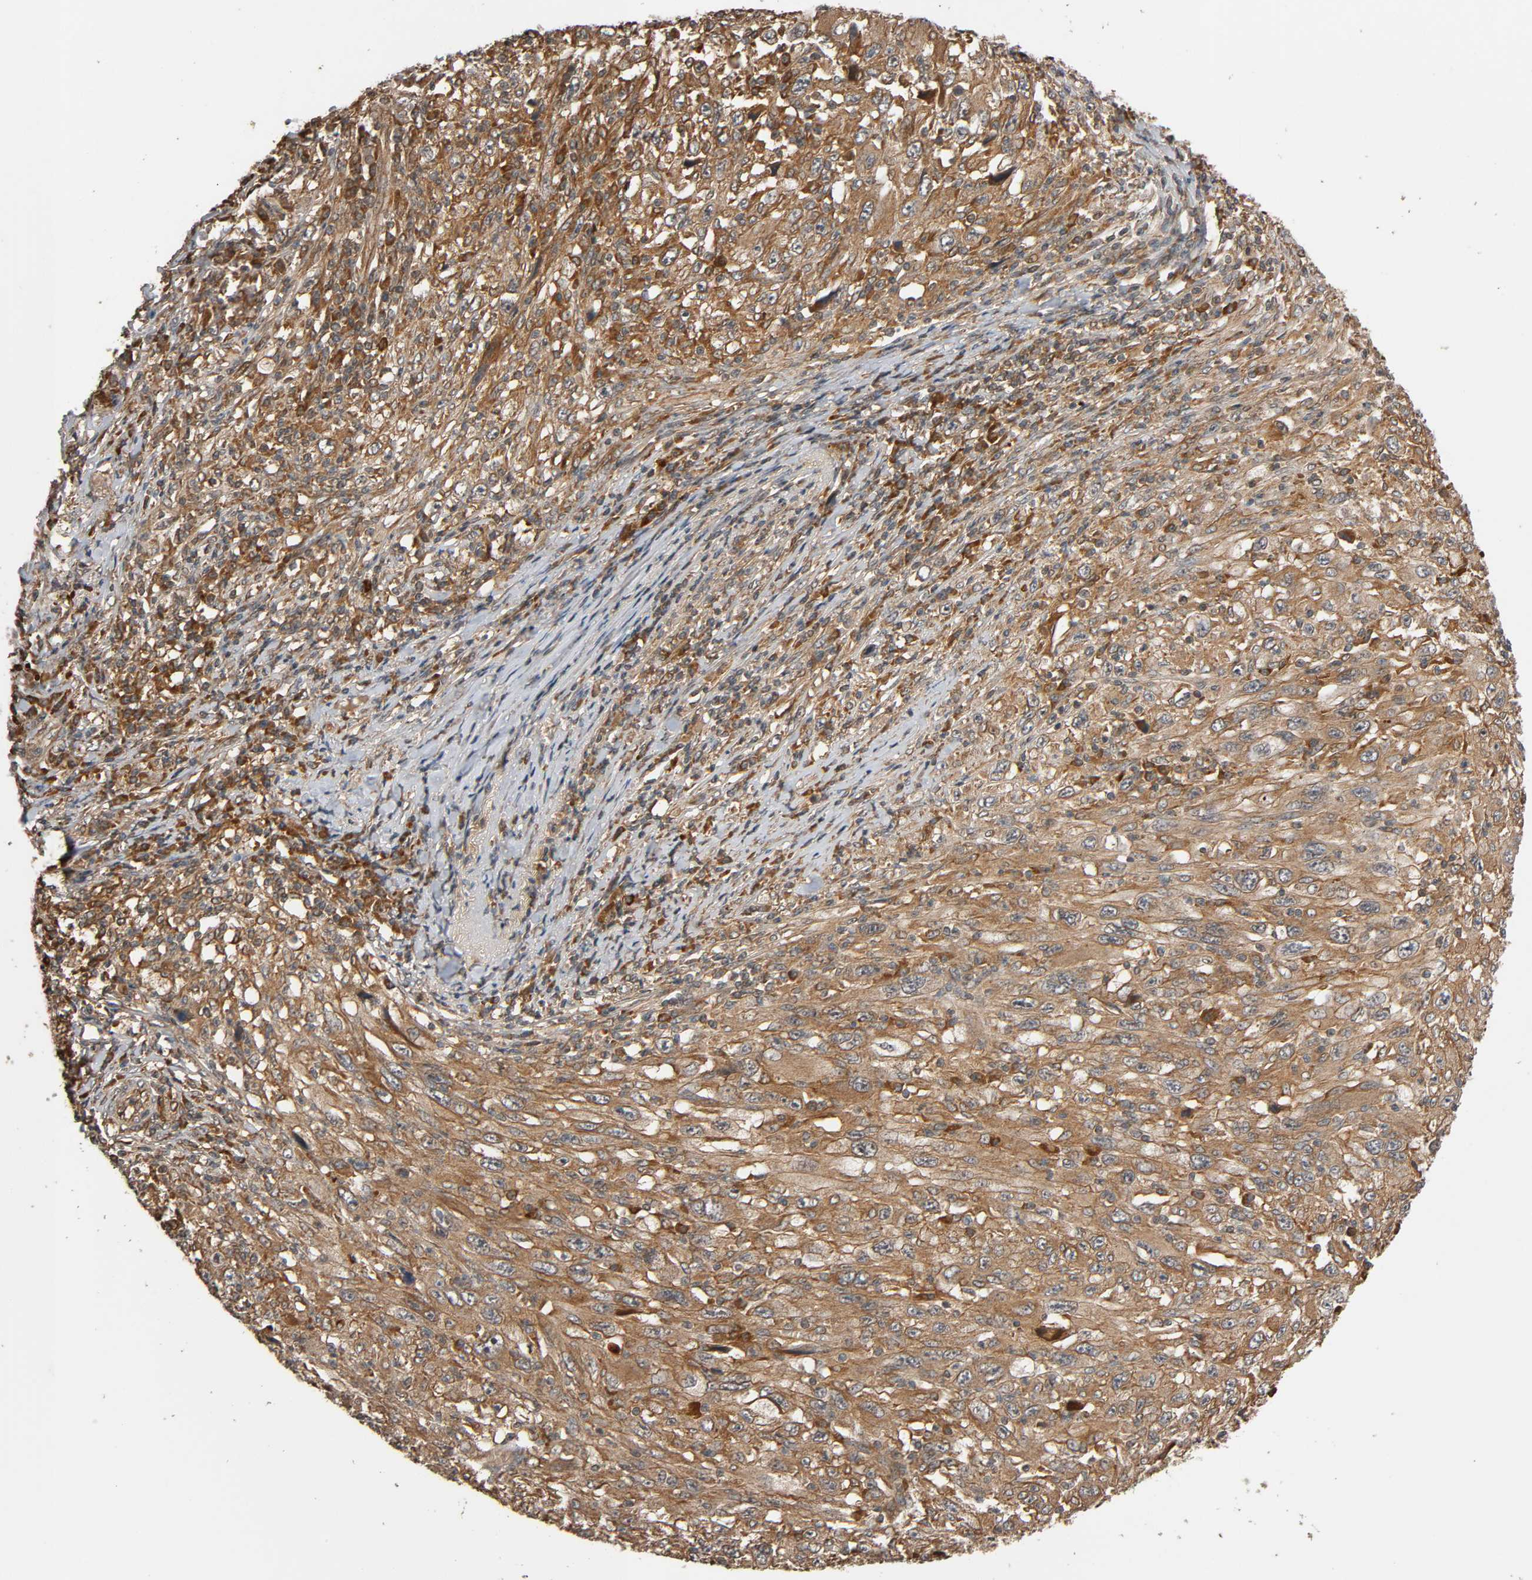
{"staining": {"intensity": "moderate", "quantity": ">75%", "location": "cytoplasmic/membranous"}, "tissue": "melanoma", "cell_type": "Tumor cells", "image_type": "cancer", "snomed": [{"axis": "morphology", "description": "Malignant melanoma, Metastatic site"}, {"axis": "topography", "description": "Skin"}], "caption": "Malignant melanoma (metastatic site) was stained to show a protein in brown. There is medium levels of moderate cytoplasmic/membranous positivity in about >75% of tumor cells. (IHC, brightfield microscopy, high magnification).", "gene": "MAP3K8", "patient": {"sex": "female", "age": 56}}